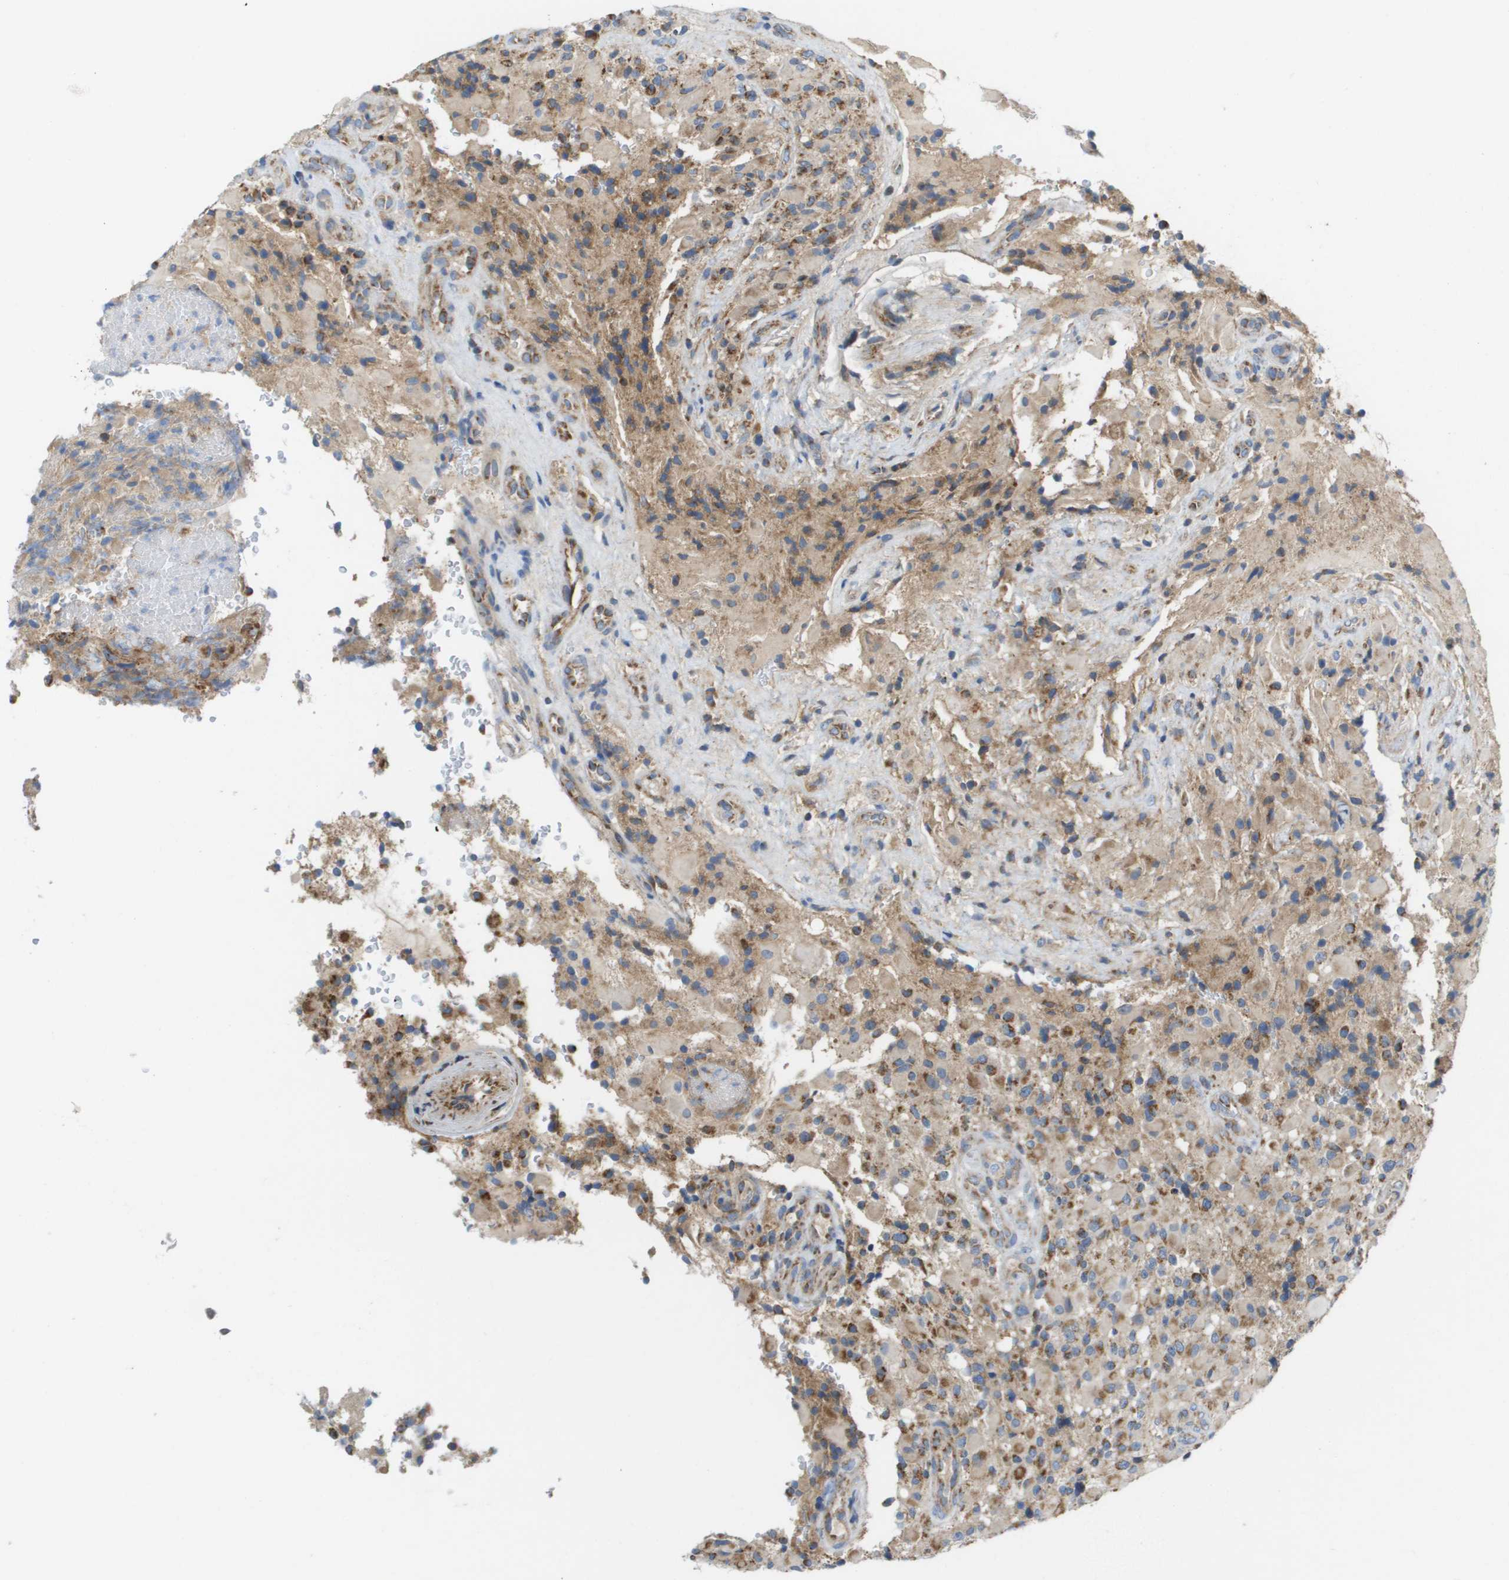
{"staining": {"intensity": "moderate", "quantity": ">75%", "location": "cytoplasmic/membranous"}, "tissue": "glioma", "cell_type": "Tumor cells", "image_type": "cancer", "snomed": [{"axis": "morphology", "description": "Glioma, malignant, High grade"}, {"axis": "topography", "description": "Brain"}], "caption": "Protein staining of malignant glioma (high-grade) tissue exhibits moderate cytoplasmic/membranous positivity in approximately >75% of tumor cells.", "gene": "FIS1", "patient": {"sex": "male", "age": 71}}